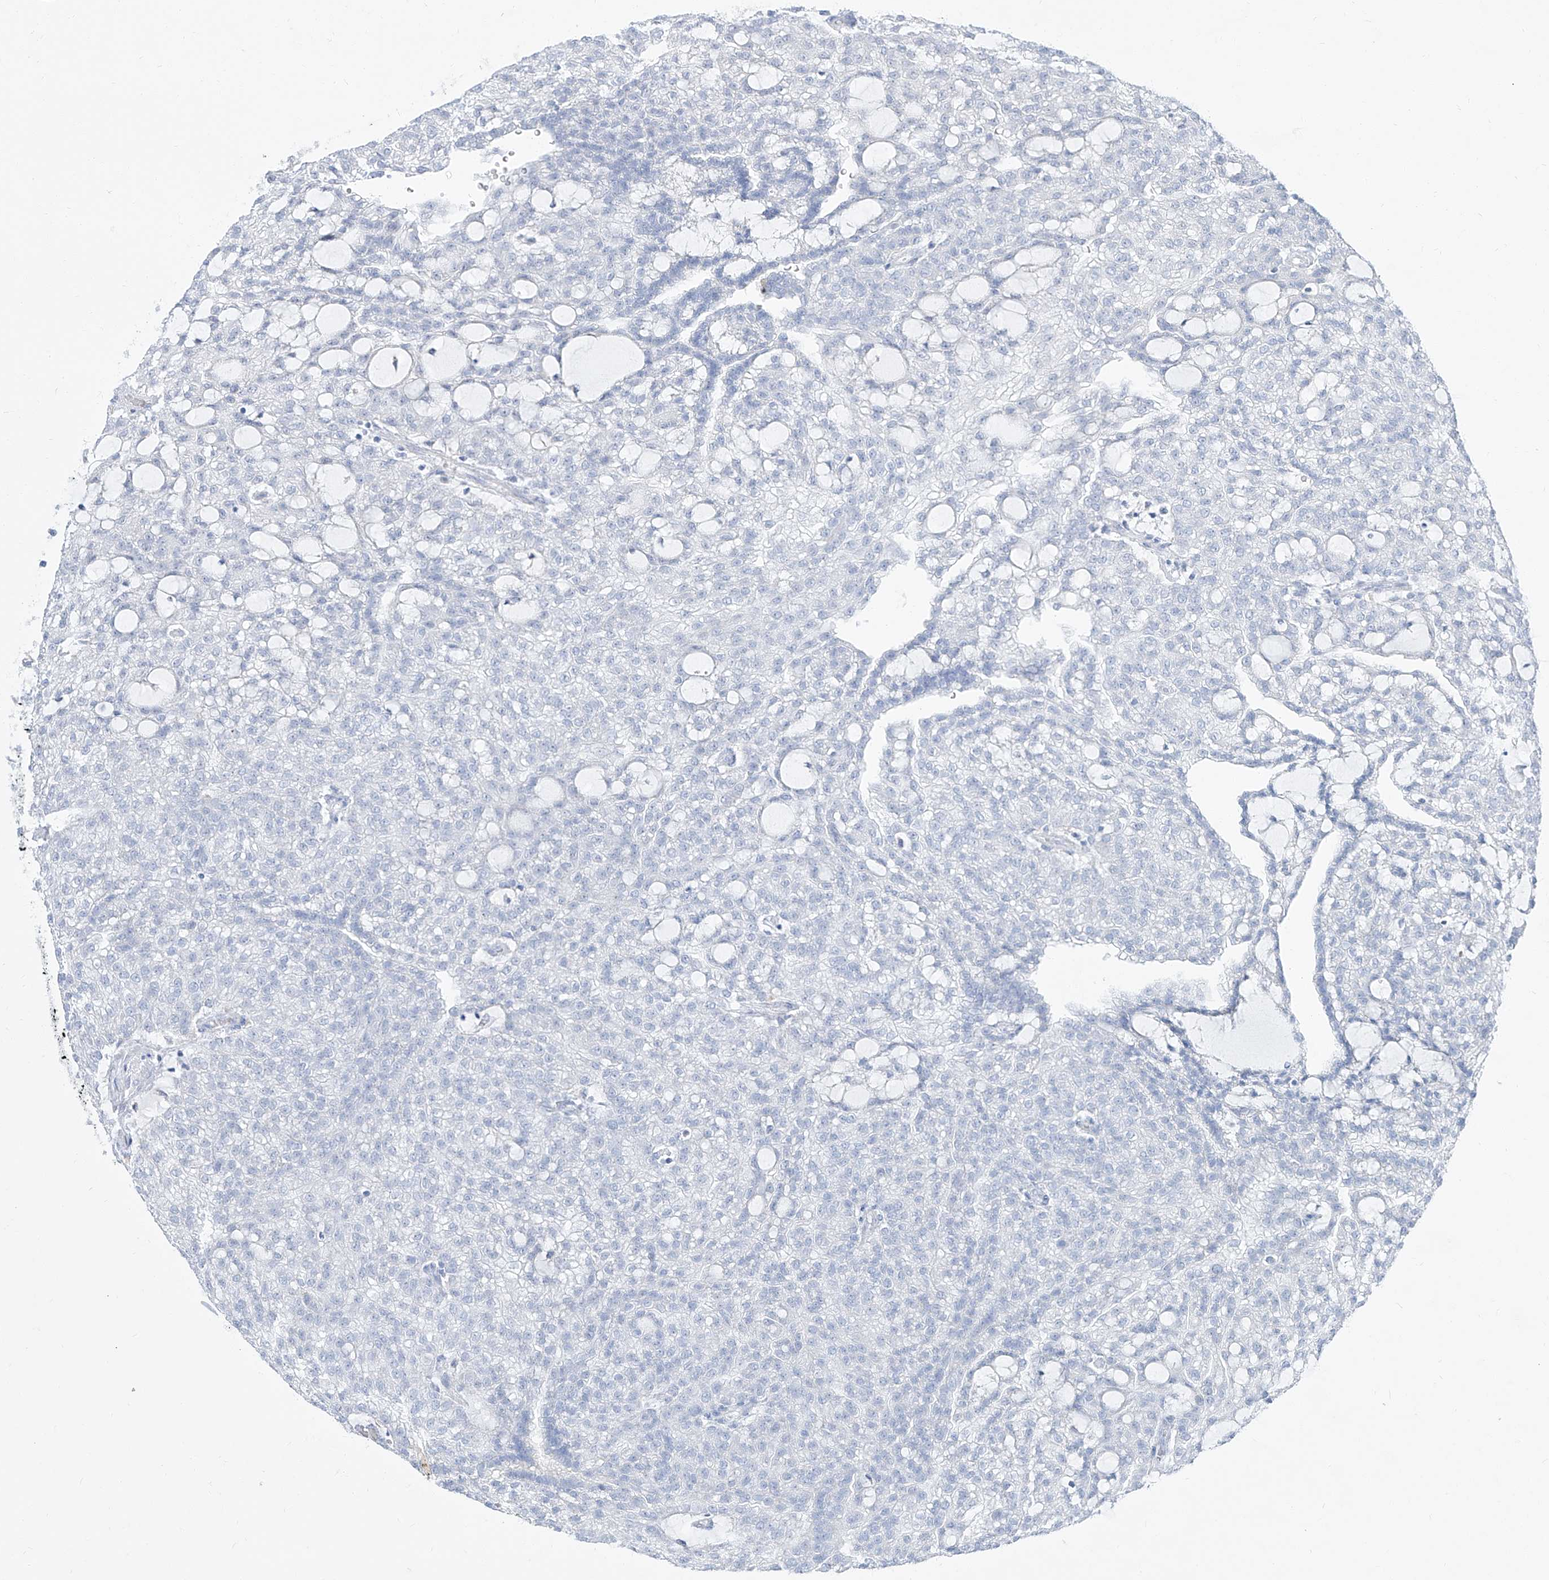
{"staining": {"intensity": "negative", "quantity": "none", "location": "none"}, "tissue": "renal cancer", "cell_type": "Tumor cells", "image_type": "cancer", "snomed": [{"axis": "morphology", "description": "Adenocarcinoma, NOS"}, {"axis": "topography", "description": "Kidney"}], "caption": "IHC micrograph of neoplastic tissue: renal cancer stained with DAB demonstrates no significant protein expression in tumor cells.", "gene": "TXLNB", "patient": {"sex": "male", "age": 63}}